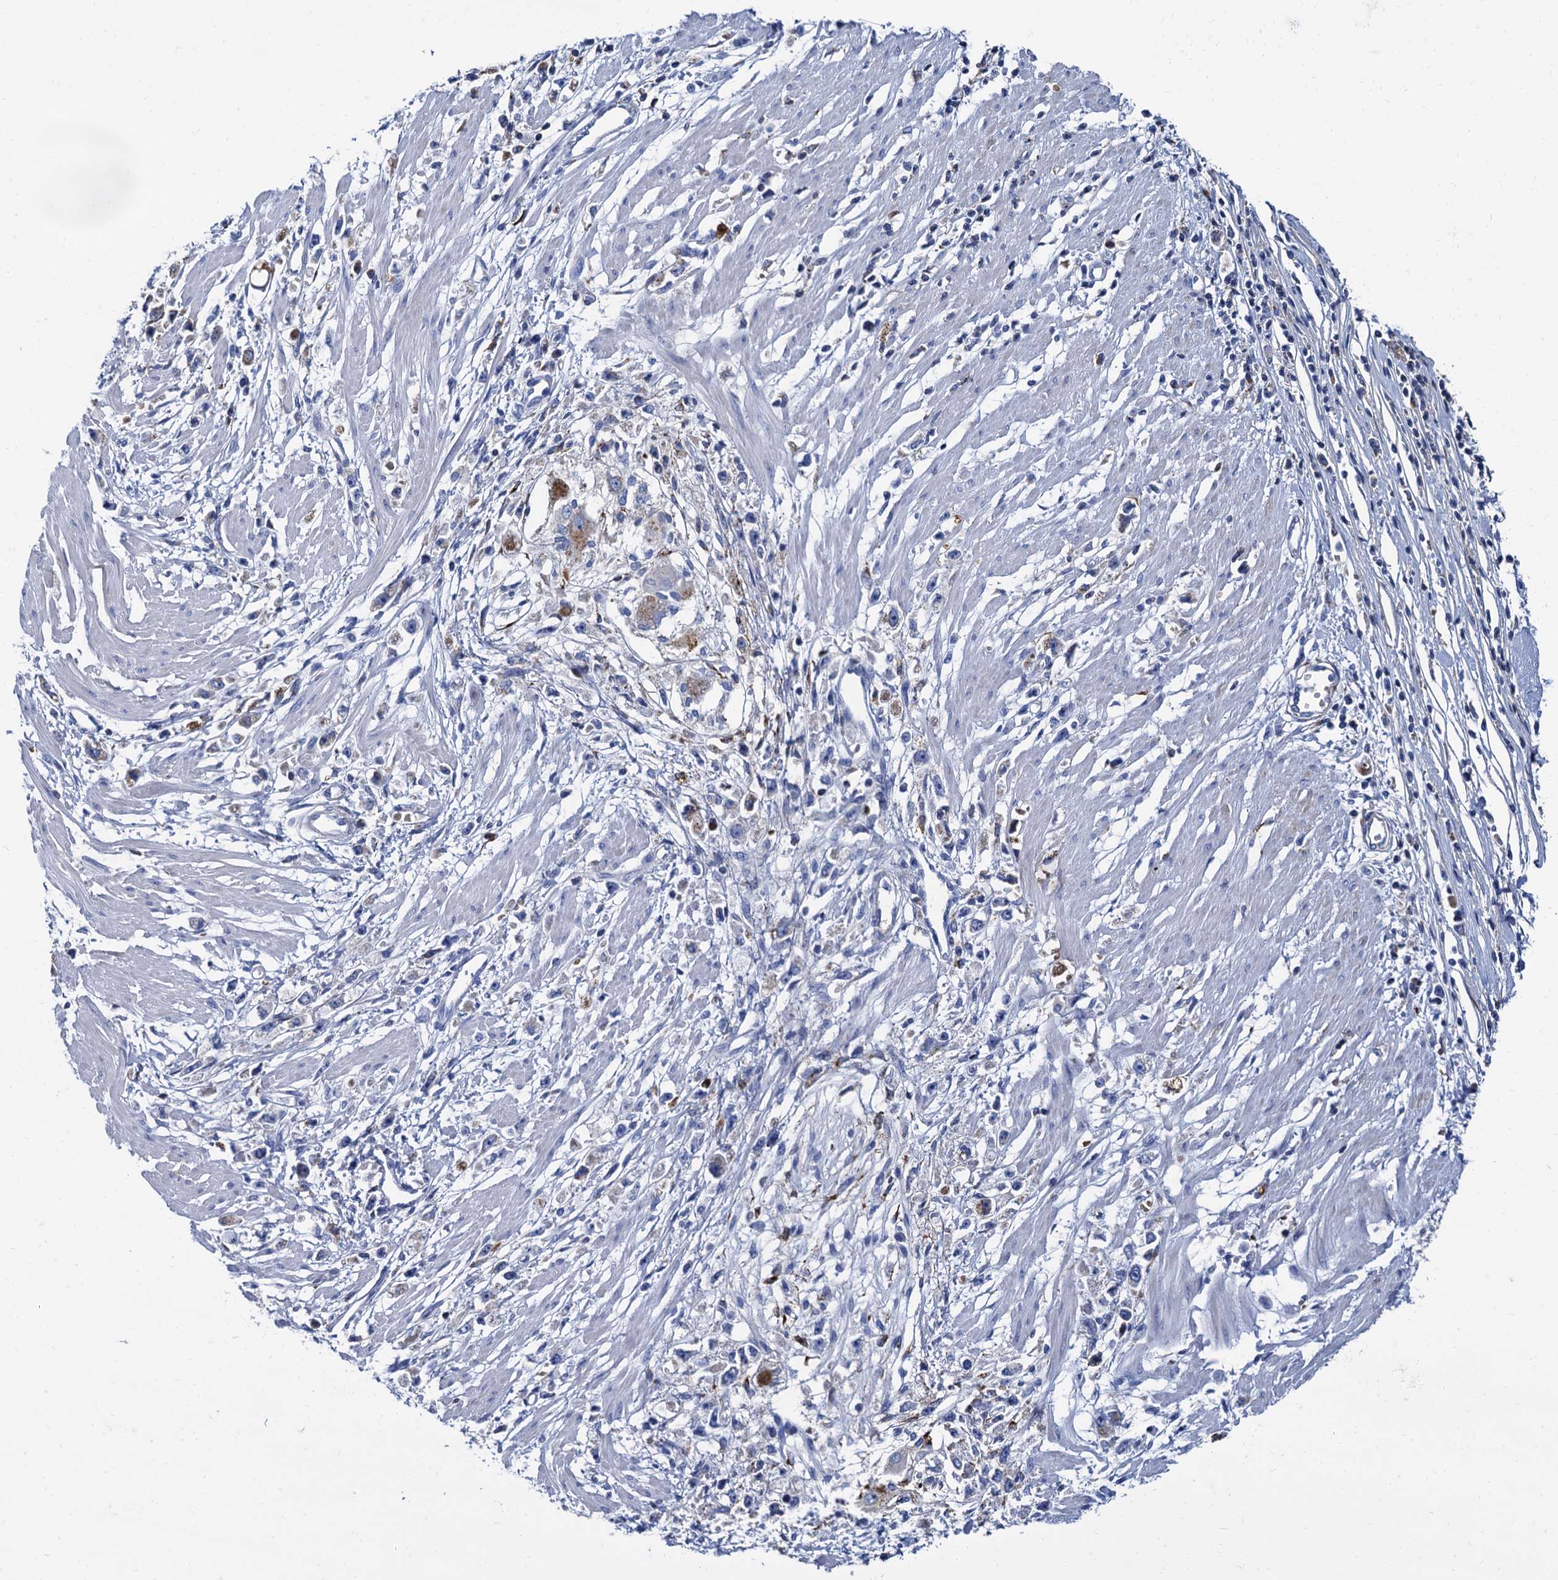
{"staining": {"intensity": "negative", "quantity": "none", "location": "none"}, "tissue": "stomach cancer", "cell_type": "Tumor cells", "image_type": "cancer", "snomed": [{"axis": "morphology", "description": "Adenocarcinoma, NOS"}, {"axis": "topography", "description": "Stomach"}], "caption": "IHC of adenocarcinoma (stomach) shows no expression in tumor cells.", "gene": "APOD", "patient": {"sex": "female", "age": 59}}